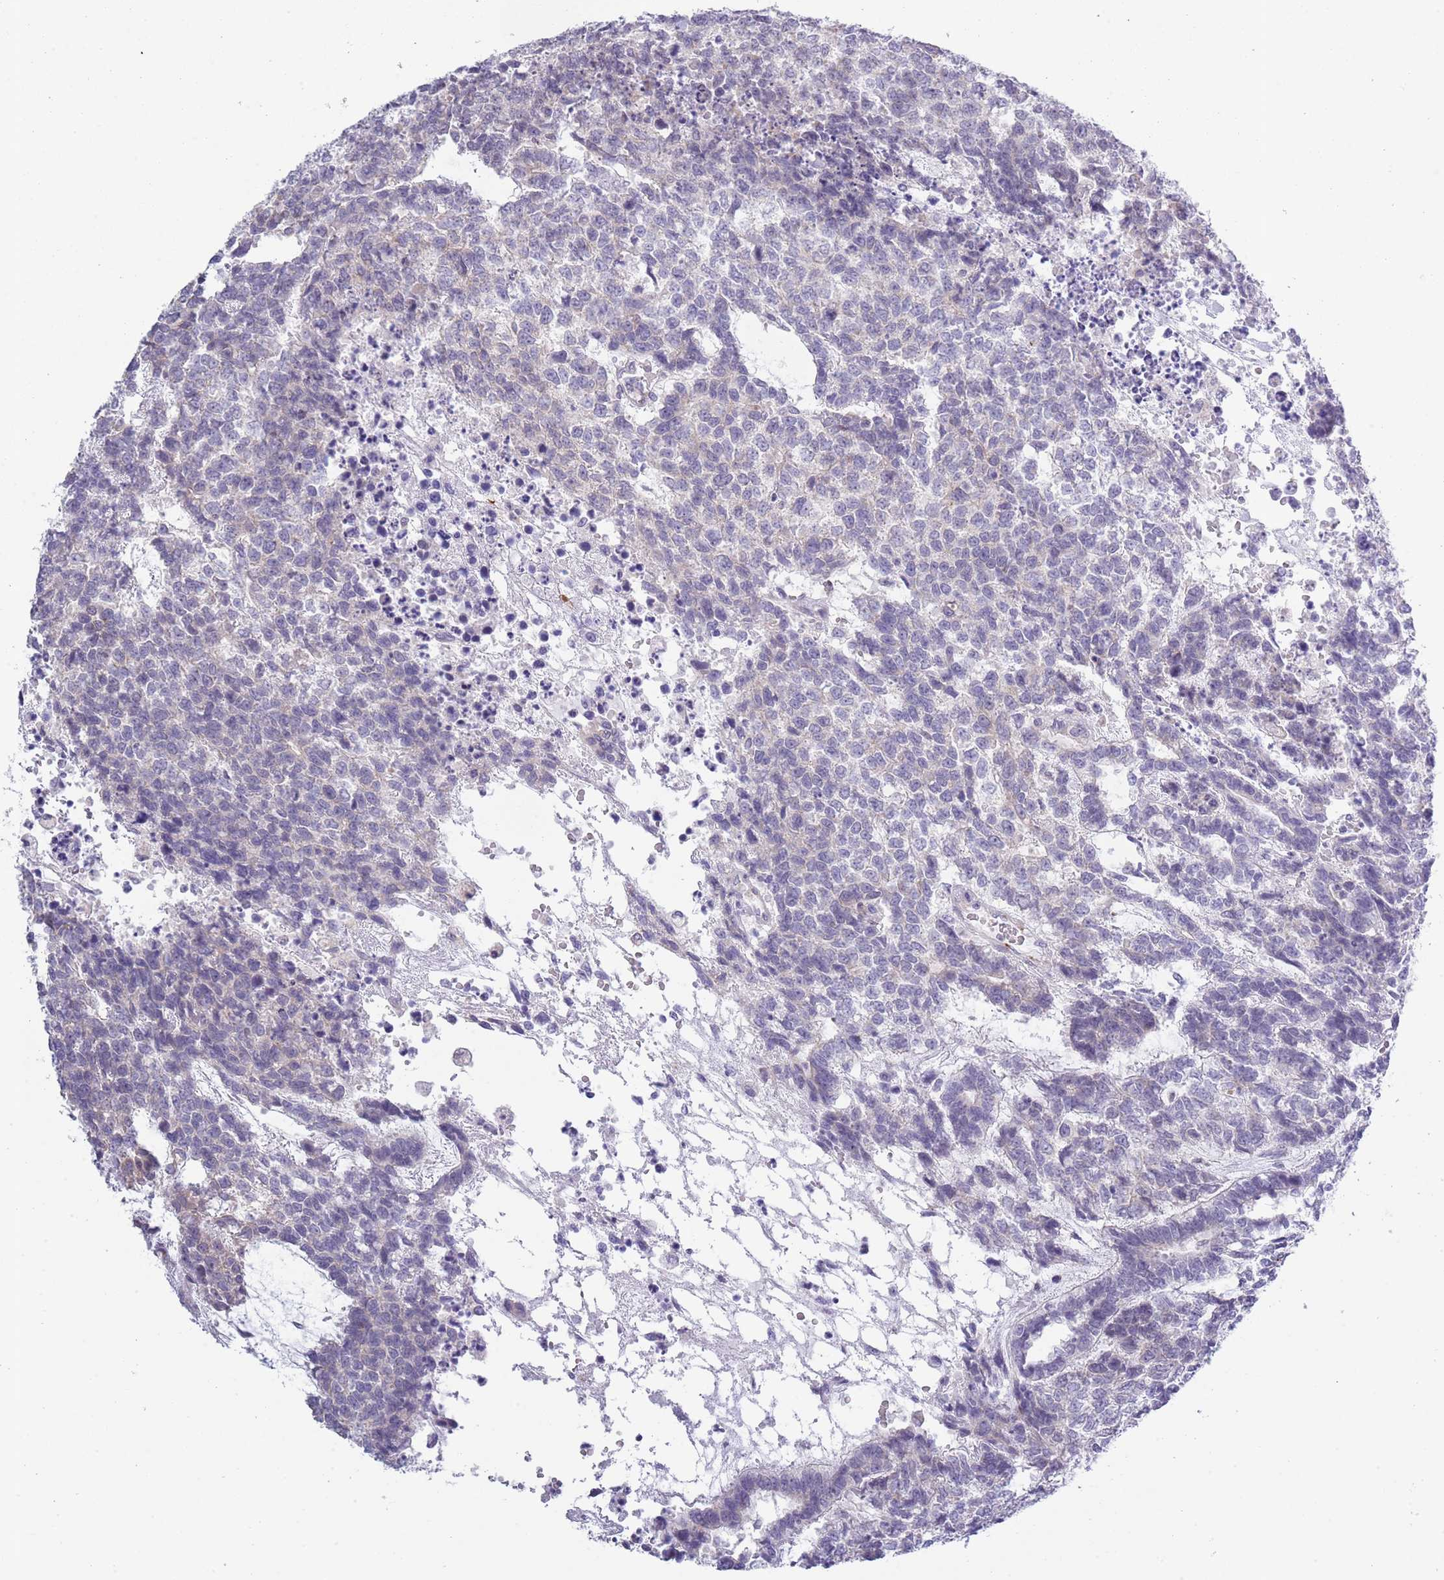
{"staining": {"intensity": "negative", "quantity": "none", "location": "none"}, "tissue": "testis cancer", "cell_type": "Tumor cells", "image_type": "cancer", "snomed": [{"axis": "morphology", "description": "Carcinoma, Embryonal, NOS"}, {"axis": "topography", "description": "Testis"}], "caption": "The photomicrograph shows no staining of tumor cells in embryonal carcinoma (testis). (DAB (3,3'-diaminobenzidine) IHC with hematoxylin counter stain).", "gene": "ZFP2", "patient": {"sex": "male", "age": 23}}